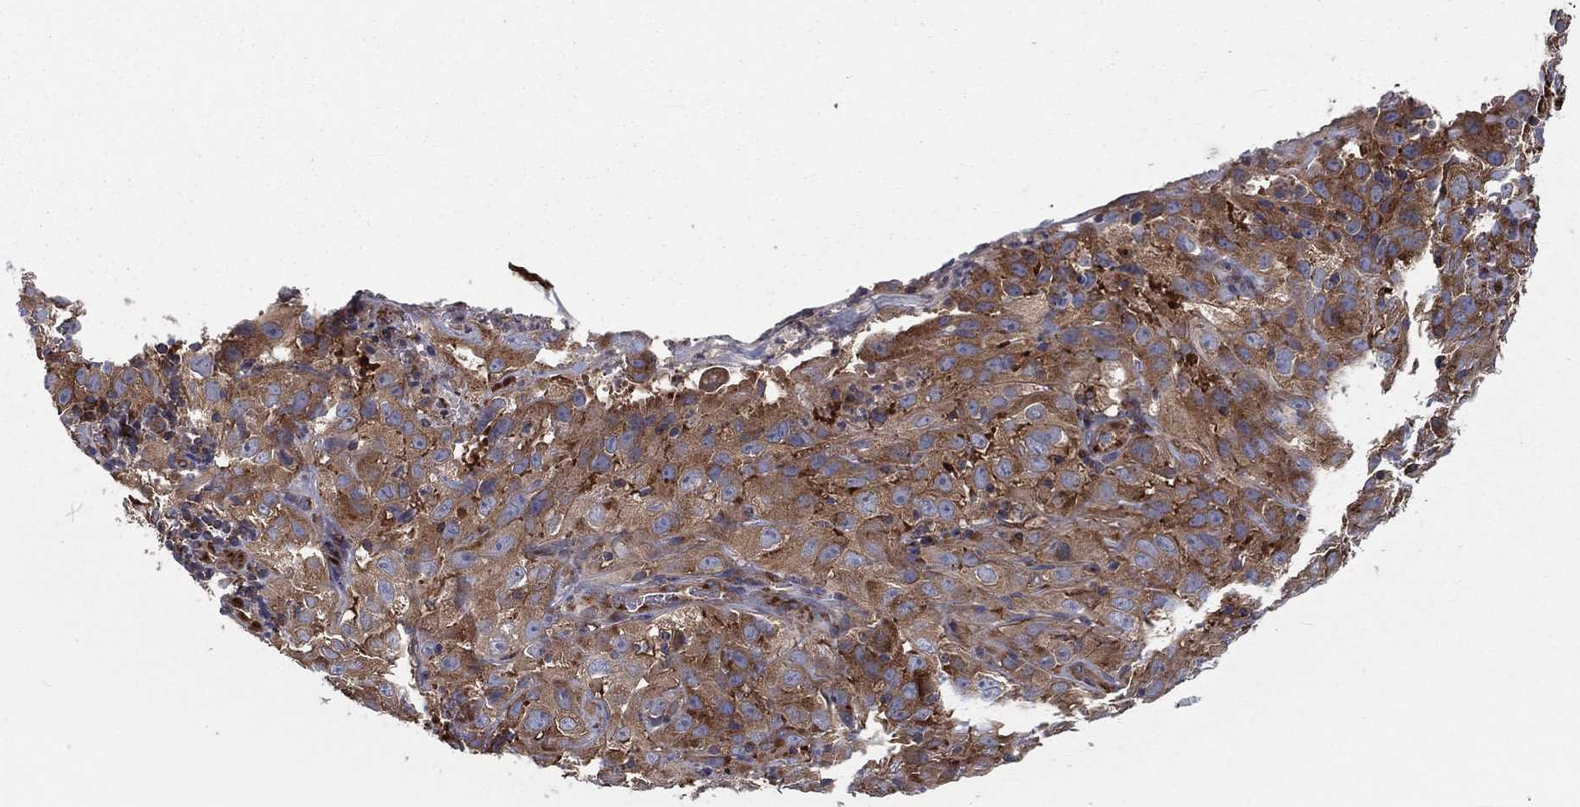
{"staining": {"intensity": "moderate", "quantity": ">75%", "location": "cytoplasmic/membranous"}, "tissue": "cervical cancer", "cell_type": "Tumor cells", "image_type": "cancer", "snomed": [{"axis": "morphology", "description": "Squamous cell carcinoma, NOS"}, {"axis": "topography", "description": "Cervix"}], "caption": "Squamous cell carcinoma (cervical) stained for a protein (brown) shows moderate cytoplasmic/membranous positive positivity in about >75% of tumor cells.", "gene": "EIF2B5", "patient": {"sex": "female", "age": 32}}